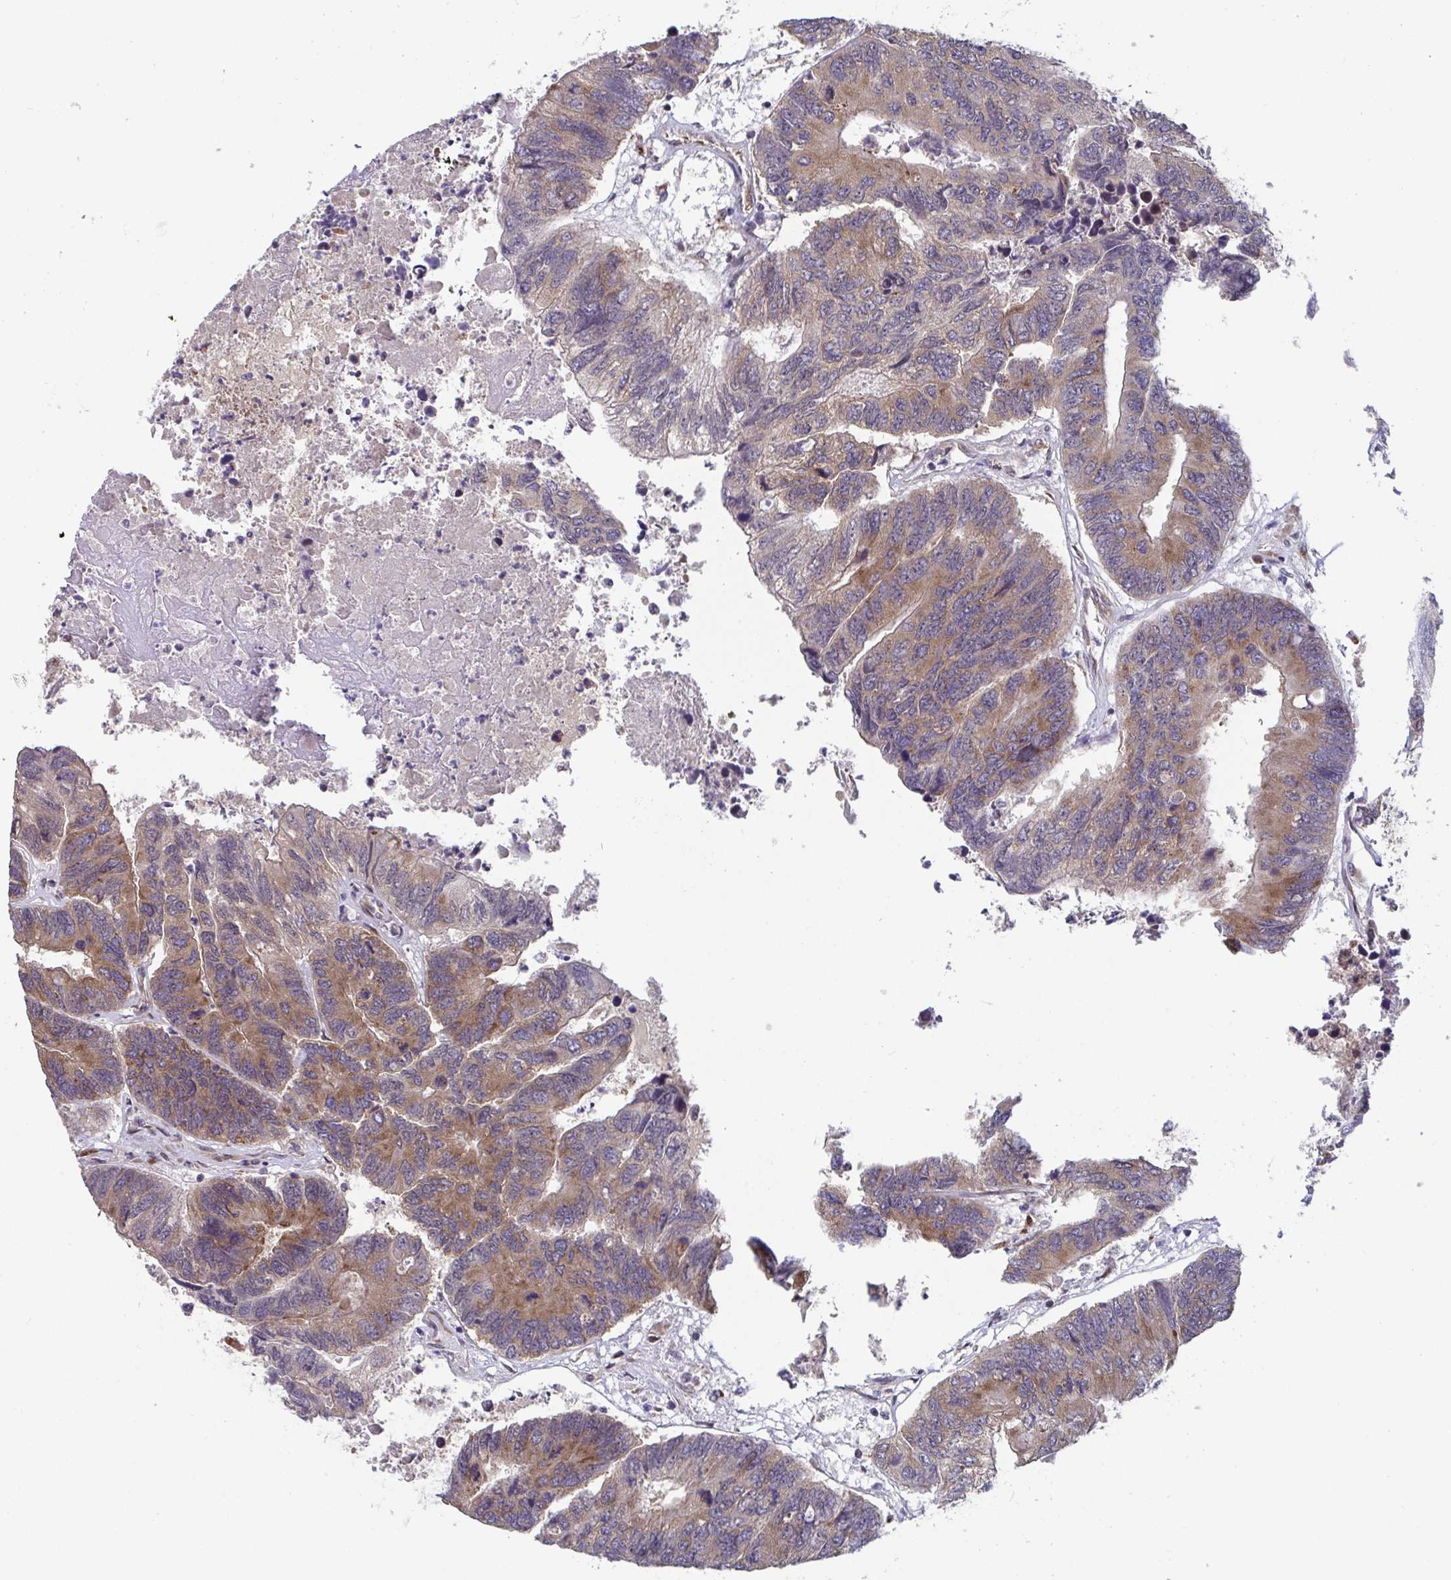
{"staining": {"intensity": "moderate", "quantity": ">75%", "location": "cytoplasmic/membranous"}, "tissue": "colorectal cancer", "cell_type": "Tumor cells", "image_type": "cancer", "snomed": [{"axis": "morphology", "description": "Adenocarcinoma, NOS"}, {"axis": "topography", "description": "Colon"}], "caption": "DAB immunohistochemical staining of human adenocarcinoma (colorectal) exhibits moderate cytoplasmic/membranous protein positivity in approximately >75% of tumor cells. The protein is stained brown, and the nuclei are stained in blue (DAB (3,3'-diaminobenzidine) IHC with brightfield microscopy, high magnification).", "gene": "ATP5MJ", "patient": {"sex": "female", "age": 67}}